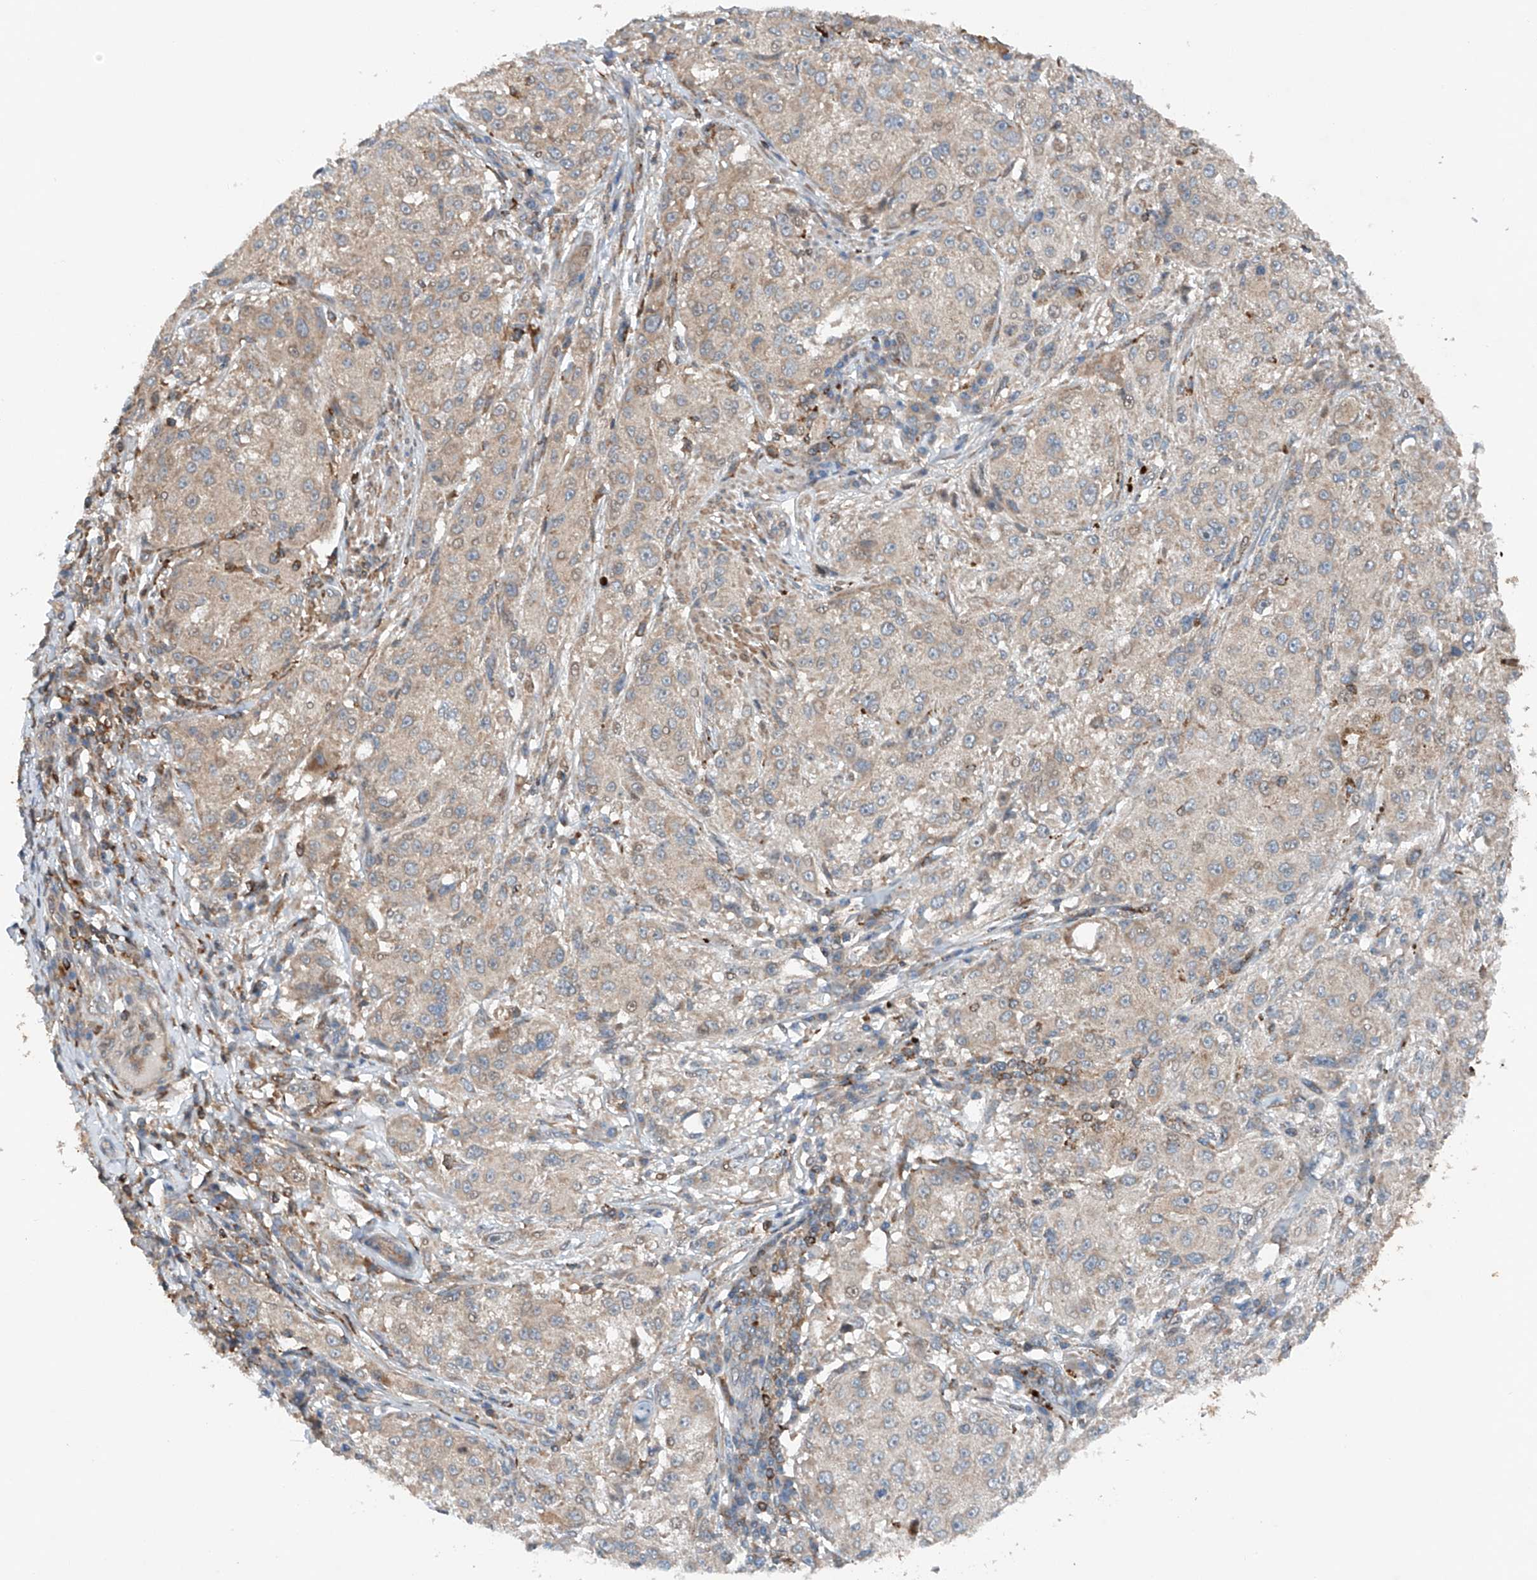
{"staining": {"intensity": "weak", "quantity": "<25%", "location": "cytoplasmic/membranous"}, "tissue": "melanoma", "cell_type": "Tumor cells", "image_type": "cancer", "snomed": [{"axis": "morphology", "description": "Necrosis, NOS"}, {"axis": "morphology", "description": "Malignant melanoma, NOS"}, {"axis": "topography", "description": "Skin"}], "caption": "DAB immunohistochemical staining of human melanoma reveals no significant expression in tumor cells. Nuclei are stained in blue.", "gene": "CEP85L", "patient": {"sex": "female", "age": 87}}